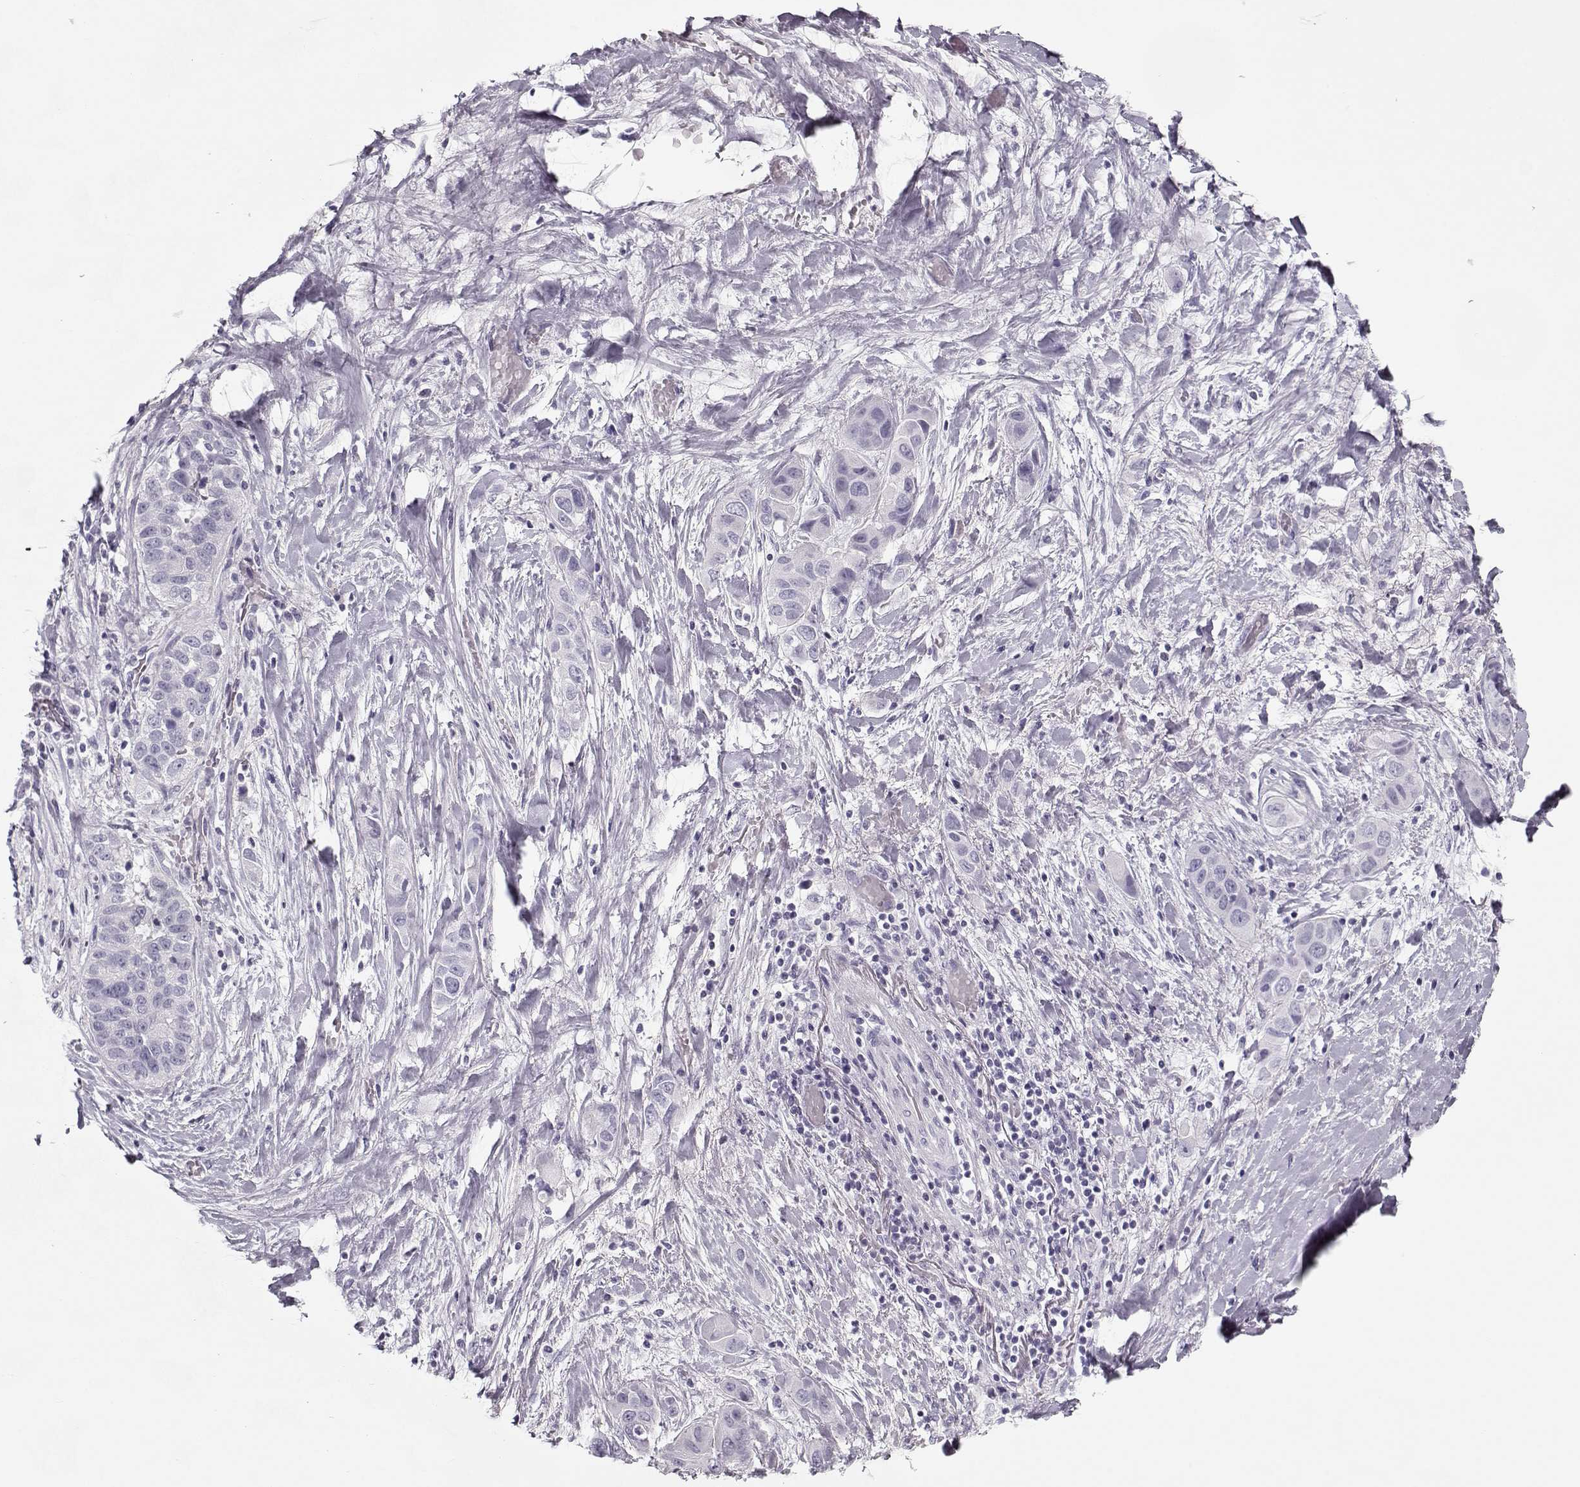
{"staining": {"intensity": "negative", "quantity": "none", "location": "none"}, "tissue": "liver cancer", "cell_type": "Tumor cells", "image_type": "cancer", "snomed": [{"axis": "morphology", "description": "Cholangiocarcinoma"}, {"axis": "topography", "description": "Liver"}], "caption": "Liver cancer (cholangiocarcinoma) was stained to show a protein in brown. There is no significant staining in tumor cells.", "gene": "CCDC136", "patient": {"sex": "female", "age": 52}}